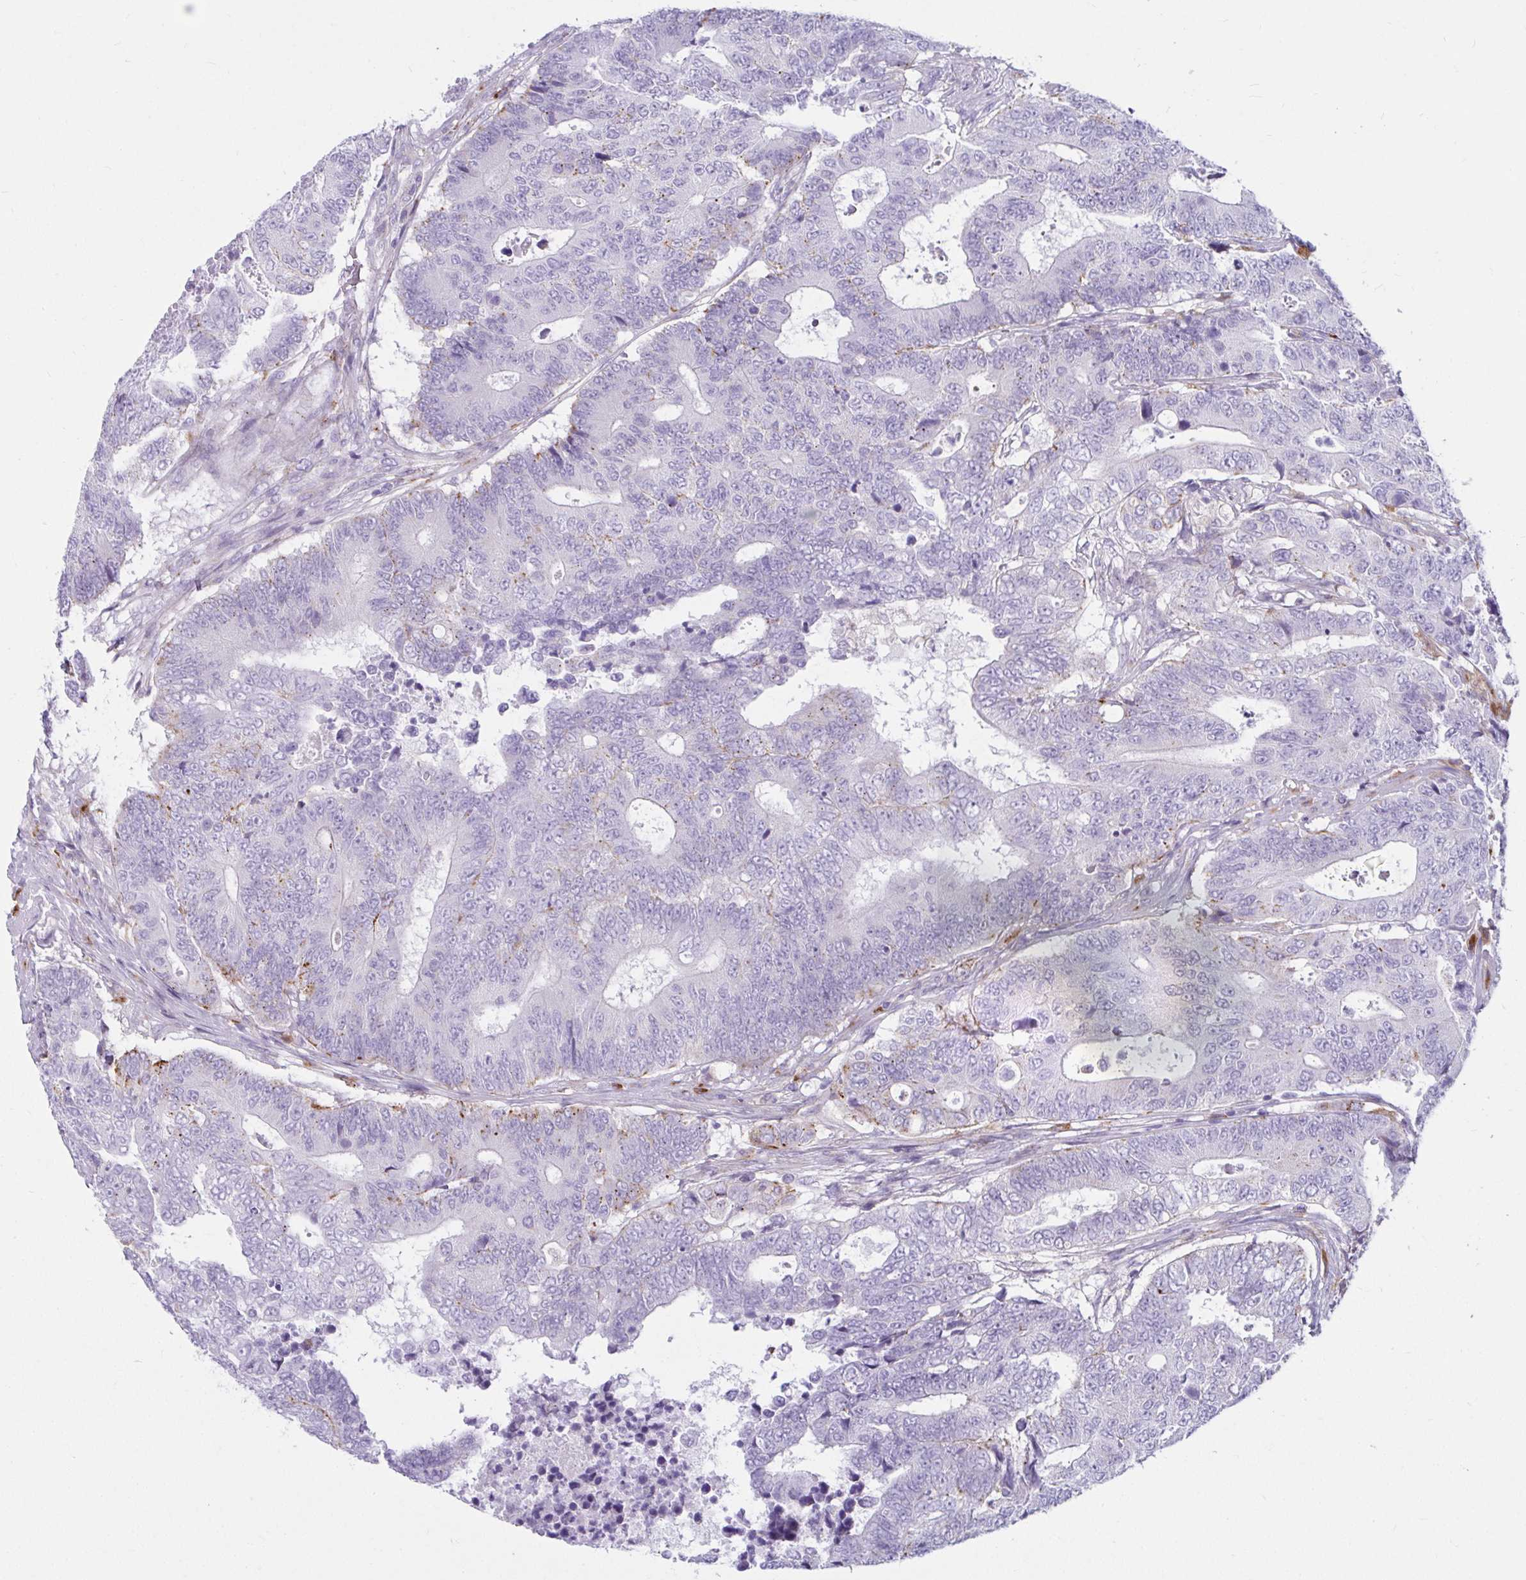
{"staining": {"intensity": "negative", "quantity": "none", "location": "none"}, "tissue": "colorectal cancer", "cell_type": "Tumor cells", "image_type": "cancer", "snomed": [{"axis": "morphology", "description": "Adenocarcinoma, NOS"}, {"axis": "topography", "description": "Colon"}], "caption": "Adenocarcinoma (colorectal) was stained to show a protein in brown. There is no significant positivity in tumor cells.", "gene": "CTSZ", "patient": {"sex": "female", "age": 48}}